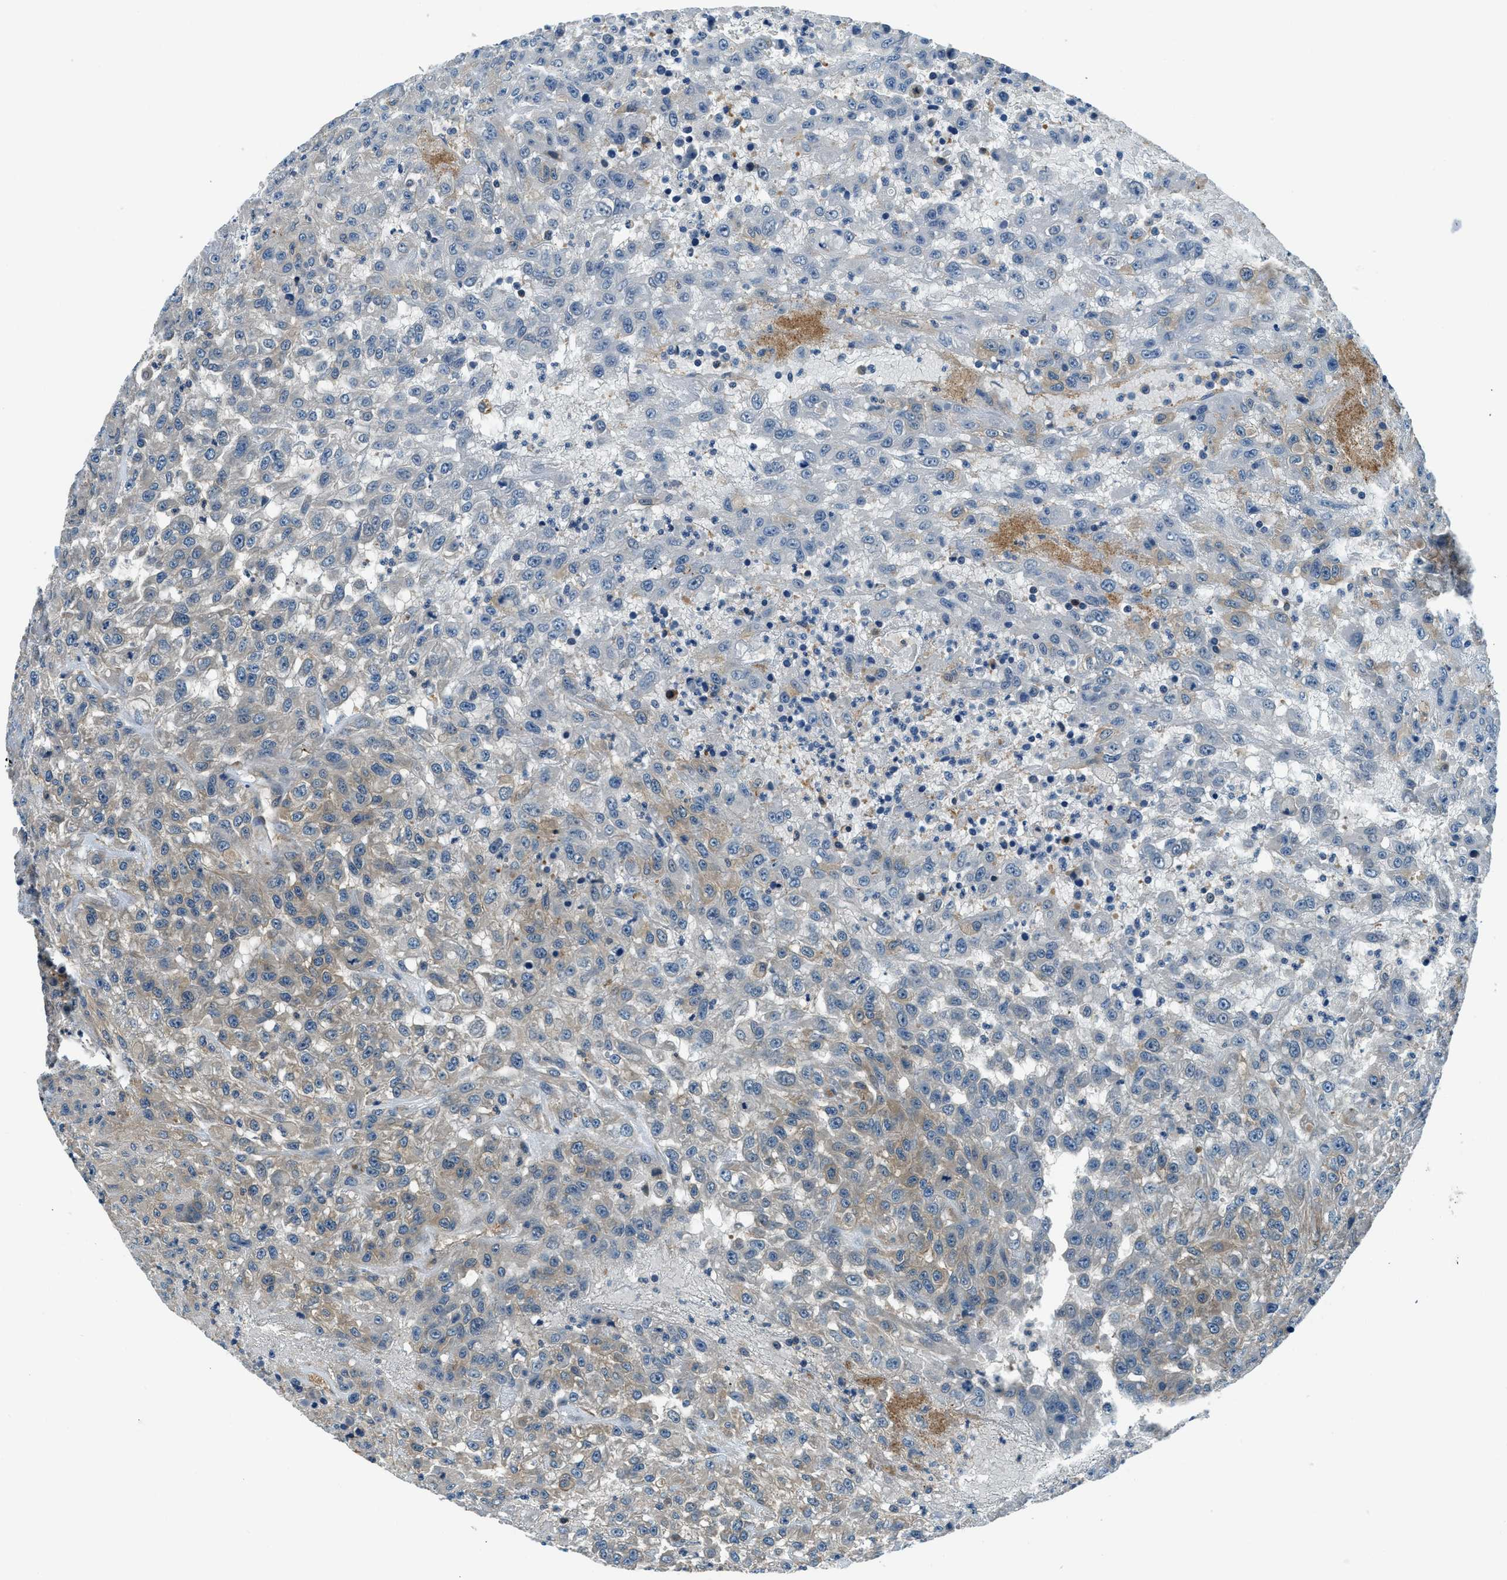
{"staining": {"intensity": "moderate", "quantity": "25%-75%", "location": "cytoplasmic/membranous"}, "tissue": "urothelial cancer", "cell_type": "Tumor cells", "image_type": "cancer", "snomed": [{"axis": "morphology", "description": "Urothelial carcinoma, High grade"}, {"axis": "topography", "description": "Urinary bladder"}], "caption": "Tumor cells demonstrate medium levels of moderate cytoplasmic/membranous expression in about 25%-75% of cells in human high-grade urothelial carcinoma.", "gene": "SLC19A2", "patient": {"sex": "male", "age": 46}}